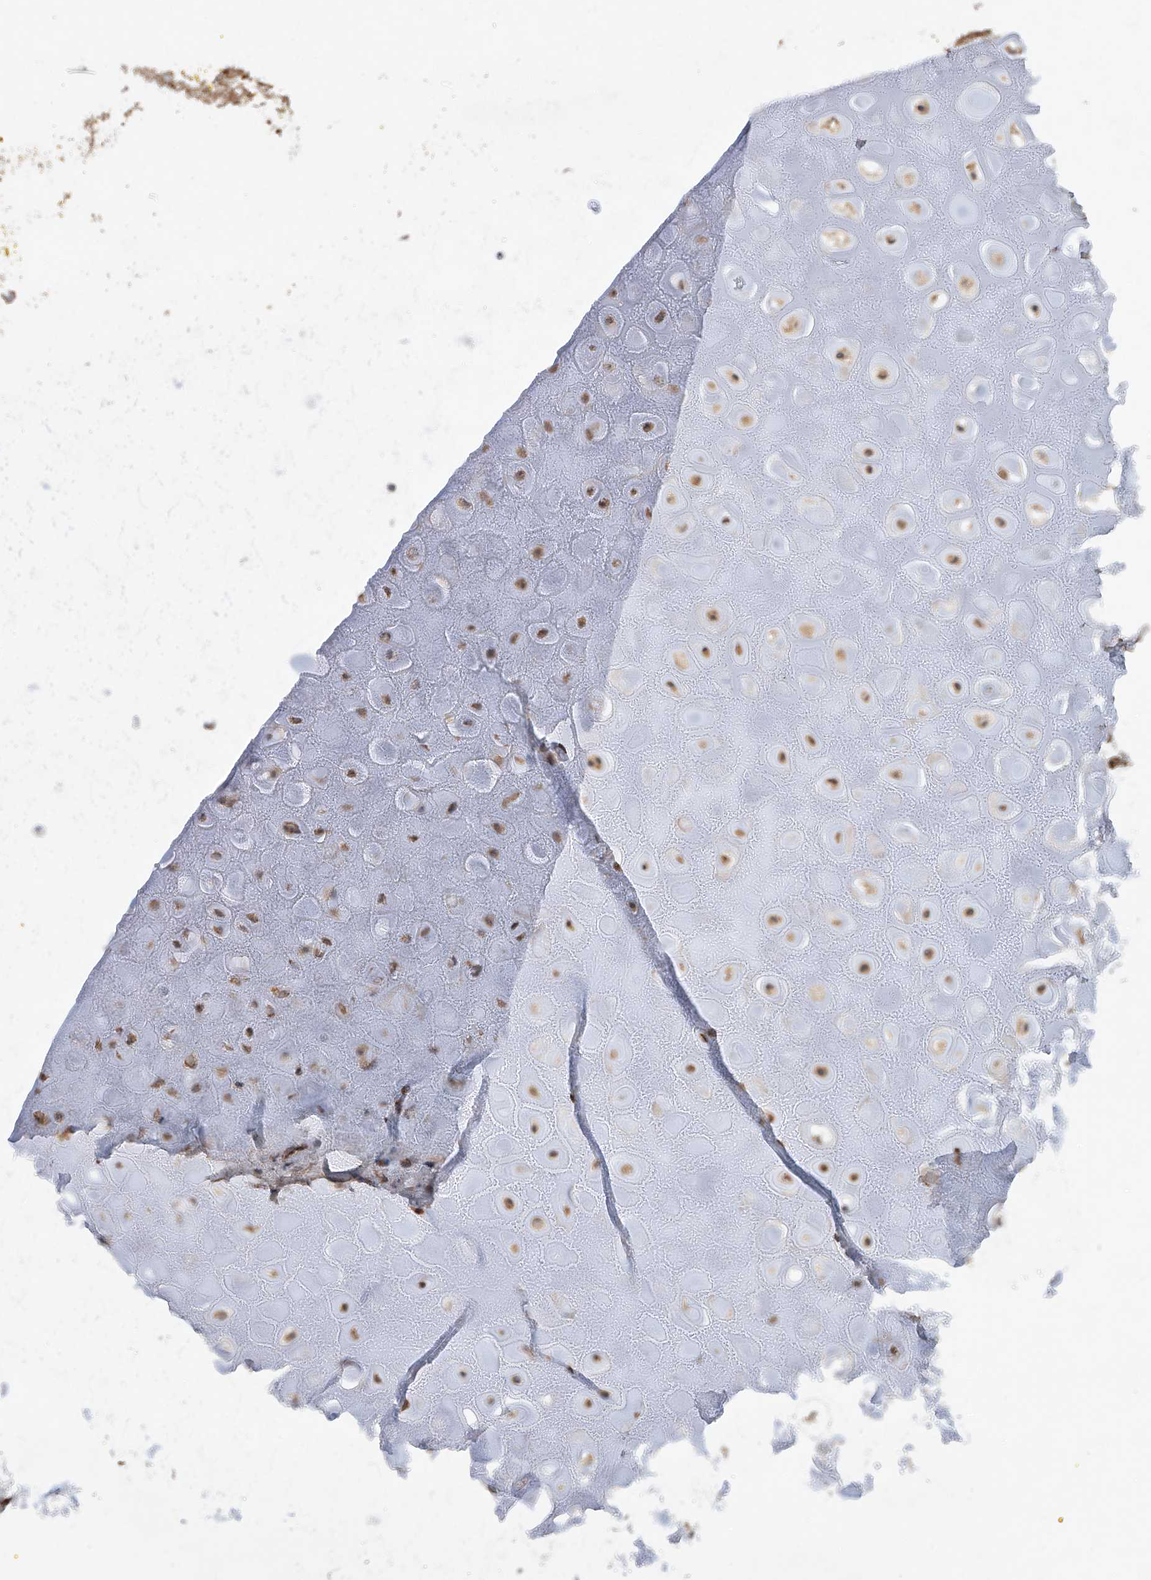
{"staining": {"intensity": "moderate", "quantity": ">75%", "location": "cytoplasmic/membranous"}, "tissue": "adipose tissue", "cell_type": "Adipocytes", "image_type": "normal", "snomed": [{"axis": "morphology", "description": "Normal tissue, NOS"}, {"axis": "morphology", "description": "Basal cell carcinoma"}, {"axis": "topography", "description": "Skin"}], "caption": "Protein staining exhibits moderate cytoplasmic/membranous staining in approximately >75% of adipocytes in benign adipose tissue.", "gene": "ADAM23", "patient": {"sex": "female", "age": 89}}